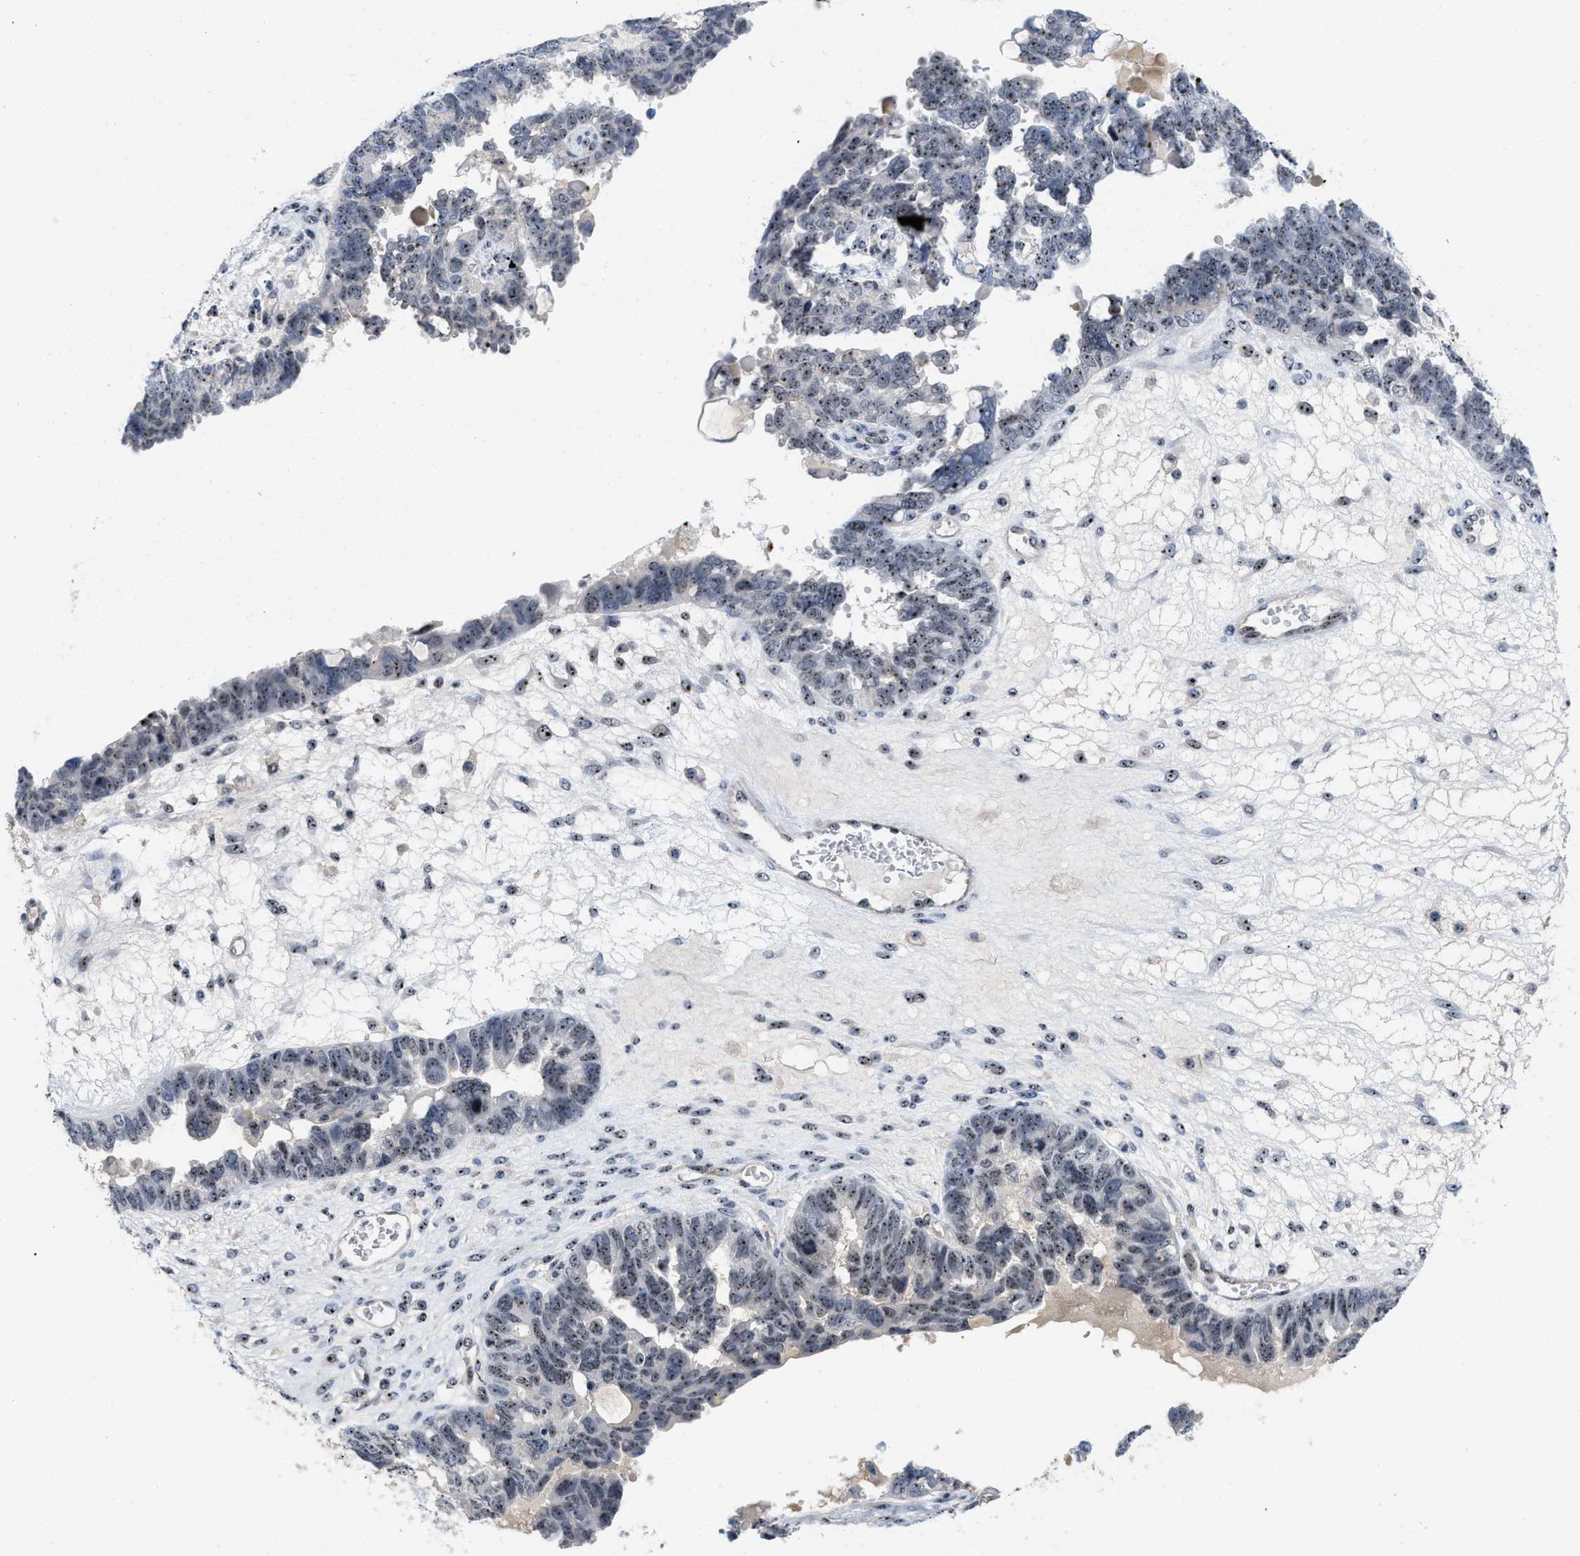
{"staining": {"intensity": "weak", "quantity": ">75%", "location": "nuclear"}, "tissue": "ovarian cancer", "cell_type": "Tumor cells", "image_type": "cancer", "snomed": [{"axis": "morphology", "description": "Cystadenocarcinoma, serous, NOS"}, {"axis": "topography", "description": "Ovary"}], "caption": "Ovarian cancer (serous cystadenocarcinoma) tissue reveals weak nuclear positivity in about >75% of tumor cells, visualized by immunohistochemistry. (DAB = brown stain, brightfield microscopy at high magnification).", "gene": "NOP58", "patient": {"sex": "female", "age": 79}}